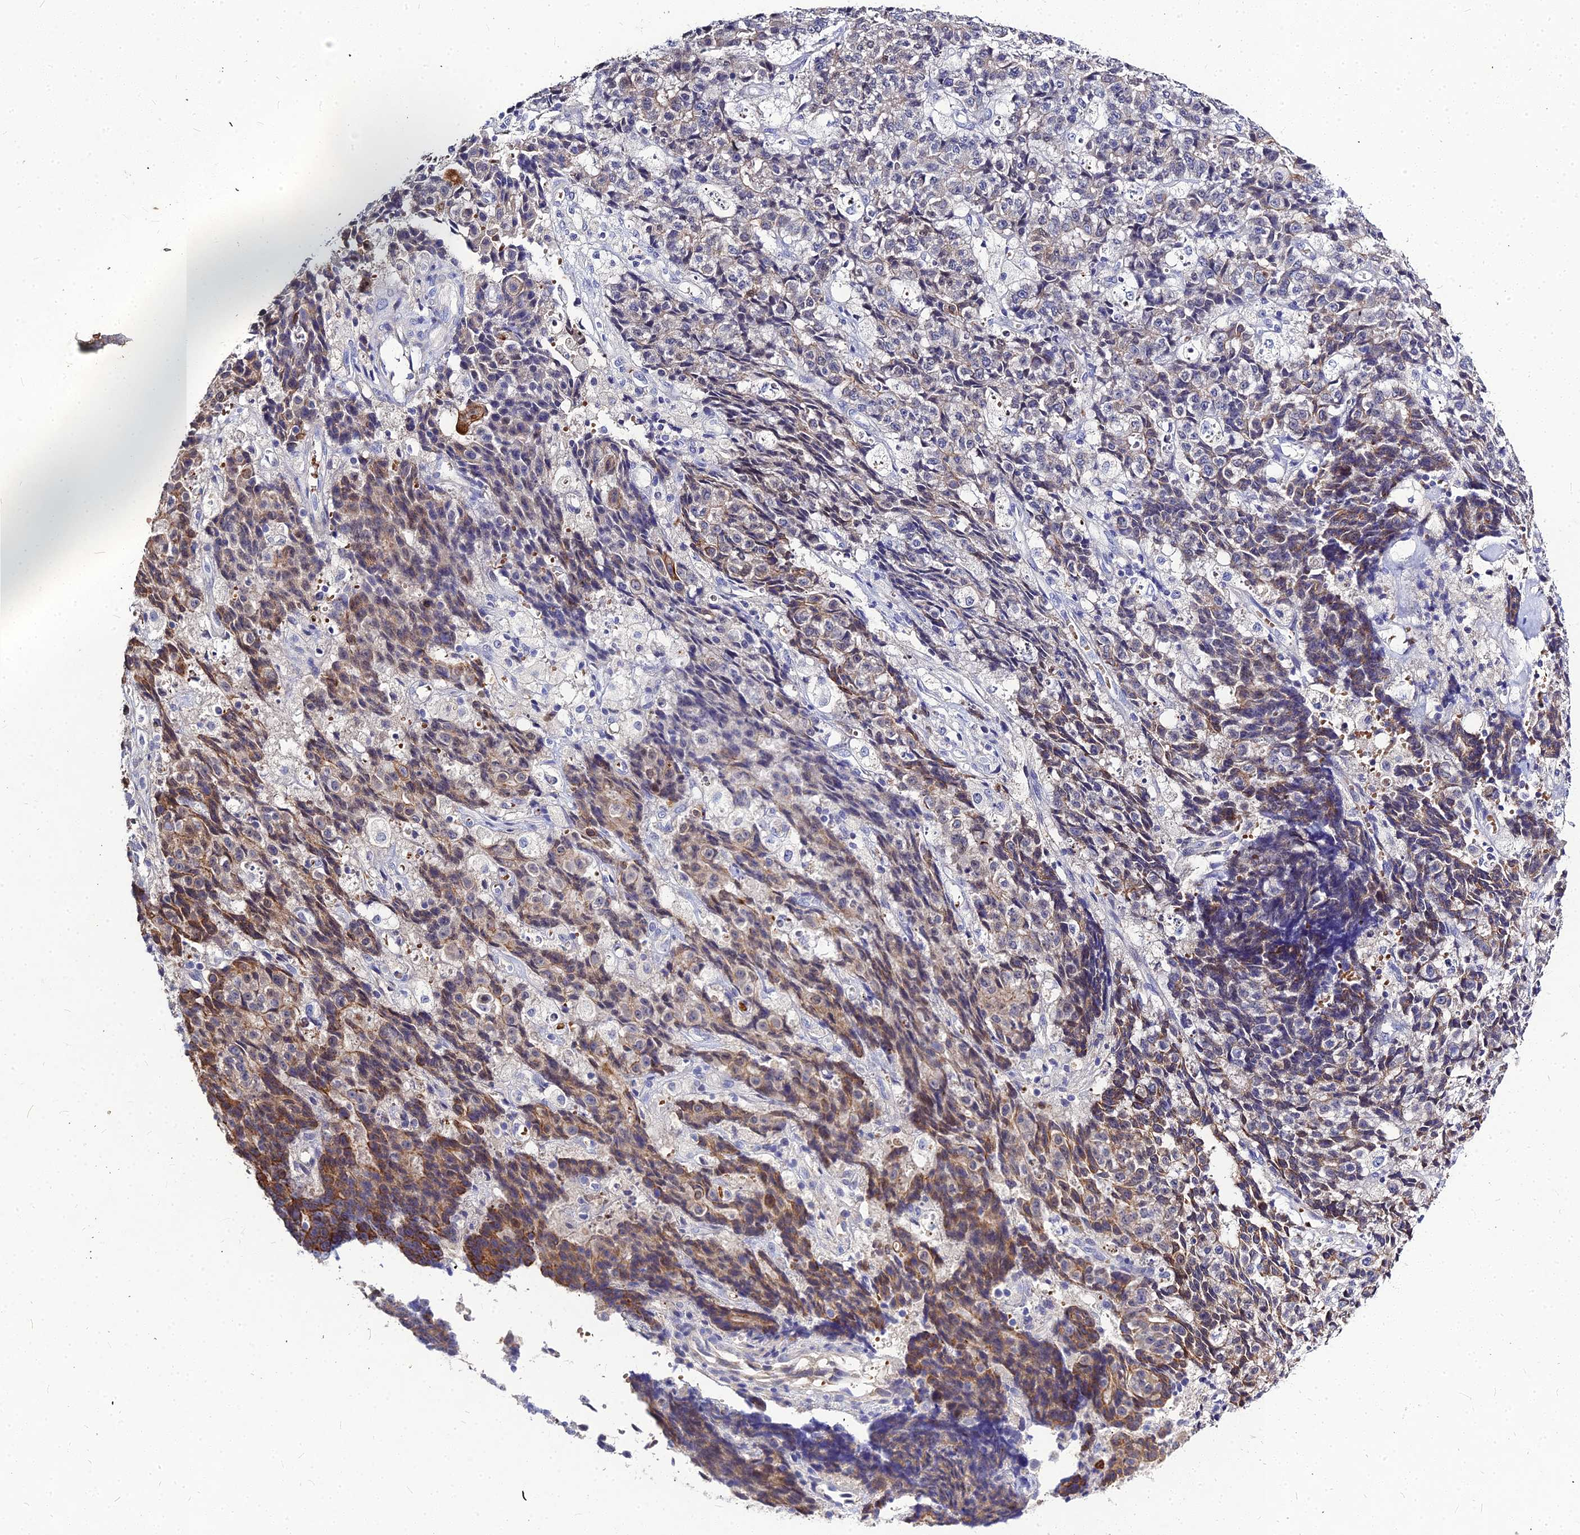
{"staining": {"intensity": "moderate", "quantity": "<25%", "location": "cytoplasmic/membranous,nuclear"}, "tissue": "ovarian cancer", "cell_type": "Tumor cells", "image_type": "cancer", "snomed": [{"axis": "morphology", "description": "Carcinoma, endometroid"}, {"axis": "topography", "description": "Ovary"}], "caption": "Protein staining of ovarian cancer tissue demonstrates moderate cytoplasmic/membranous and nuclear expression in approximately <25% of tumor cells. (IHC, brightfield microscopy, high magnification).", "gene": "DMRTA1", "patient": {"sex": "female", "age": 42}}